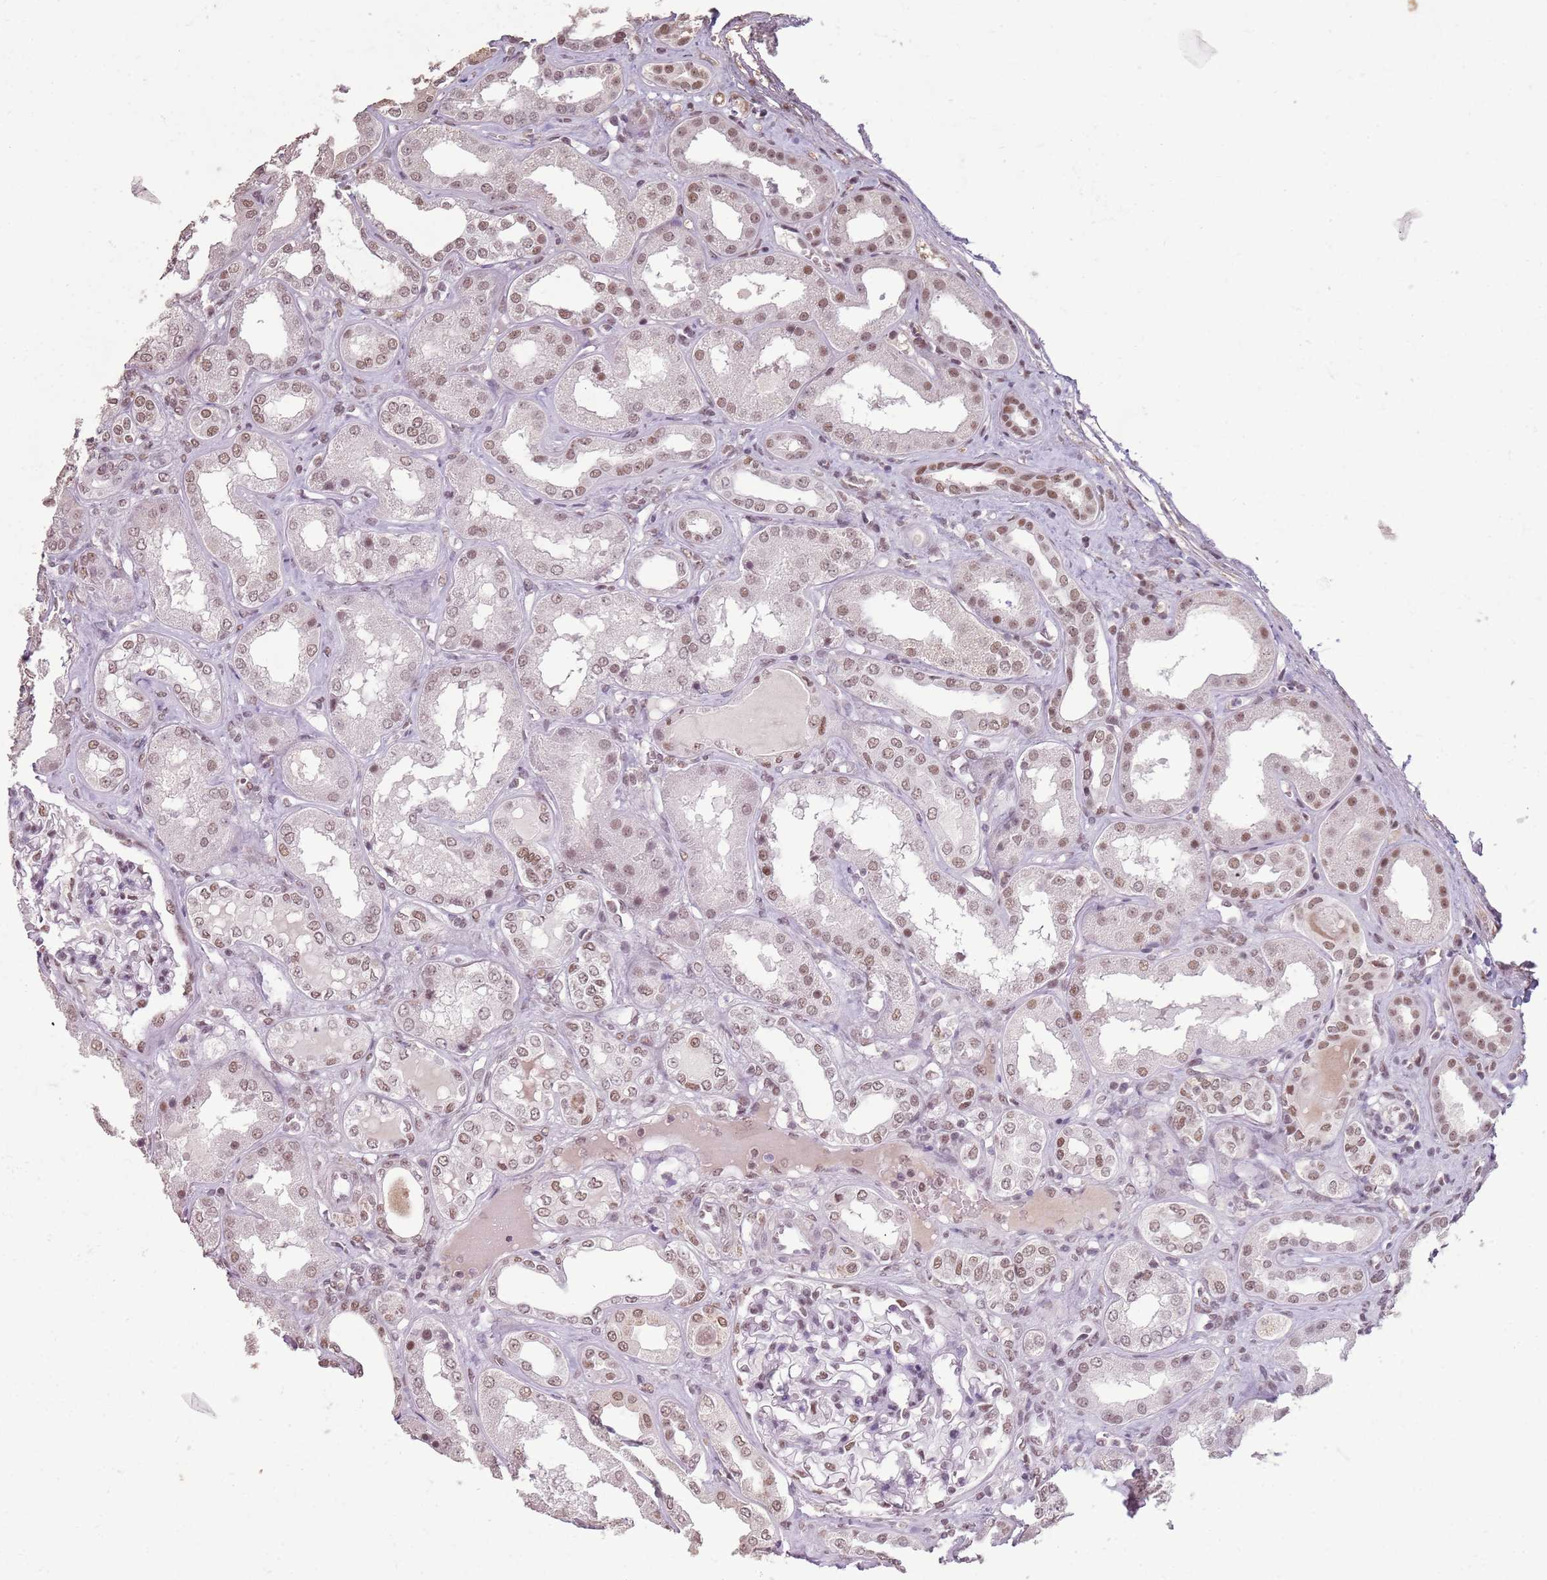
{"staining": {"intensity": "moderate", "quantity": "25%-75%", "location": "nuclear"}, "tissue": "kidney", "cell_type": "Cells in glomeruli", "image_type": "normal", "snomed": [{"axis": "morphology", "description": "Normal tissue, NOS"}, {"axis": "topography", "description": "Kidney"}], "caption": "A high-resolution image shows immunohistochemistry (IHC) staining of benign kidney, which exhibits moderate nuclear positivity in about 25%-75% of cells in glomeruli.", "gene": "ARL14EP", "patient": {"sex": "female", "age": 56}}